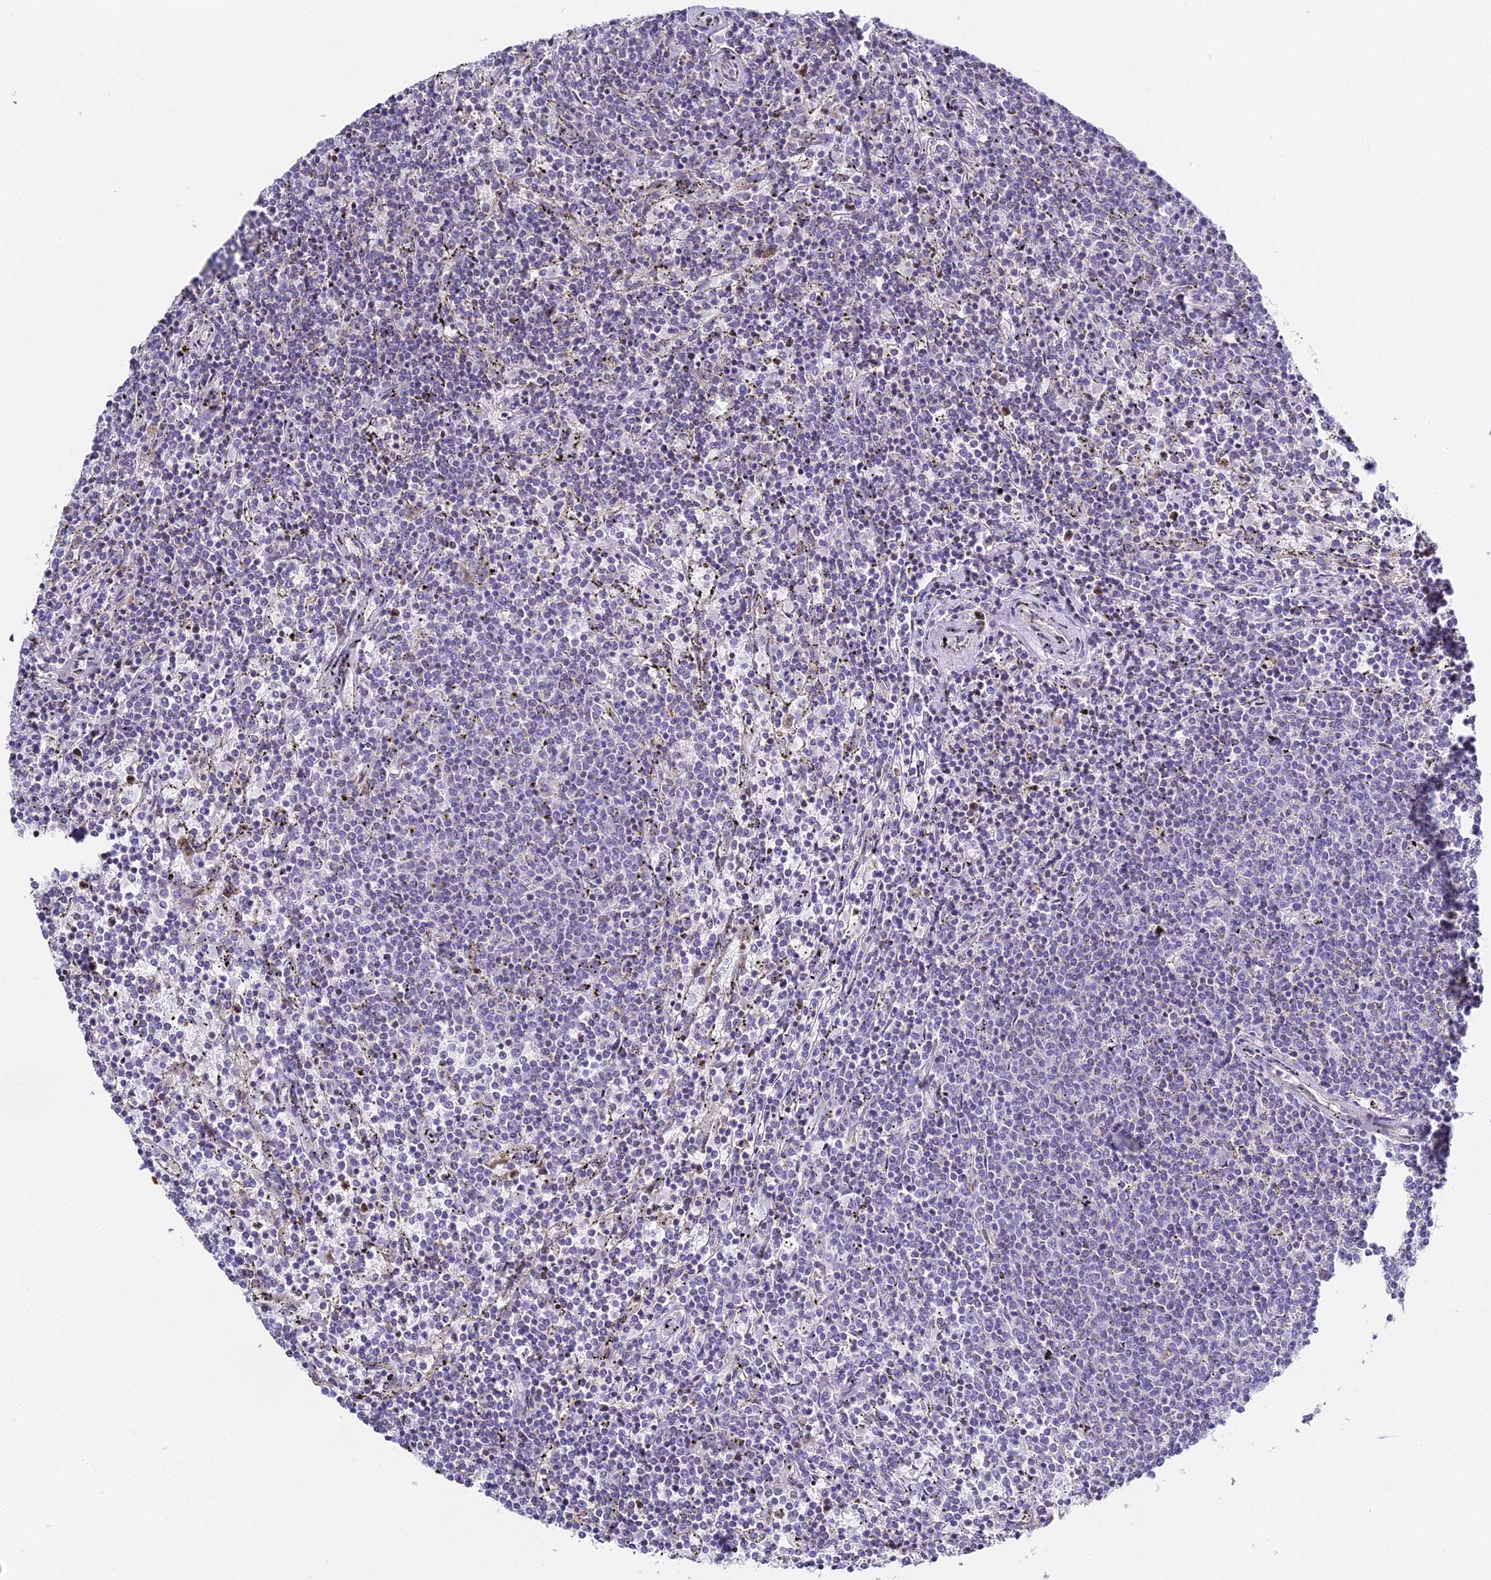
{"staining": {"intensity": "negative", "quantity": "none", "location": "none"}, "tissue": "lymphoma", "cell_type": "Tumor cells", "image_type": "cancer", "snomed": [{"axis": "morphology", "description": "Malignant lymphoma, non-Hodgkin's type, Low grade"}, {"axis": "topography", "description": "Spleen"}], "caption": "IHC histopathology image of human lymphoma stained for a protein (brown), which displays no expression in tumor cells. (Brightfield microscopy of DAB (3,3'-diaminobenzidine) IHC at high magnification).", "gene": "SERP1", "patient": {"sex": "female", "age": 50}}